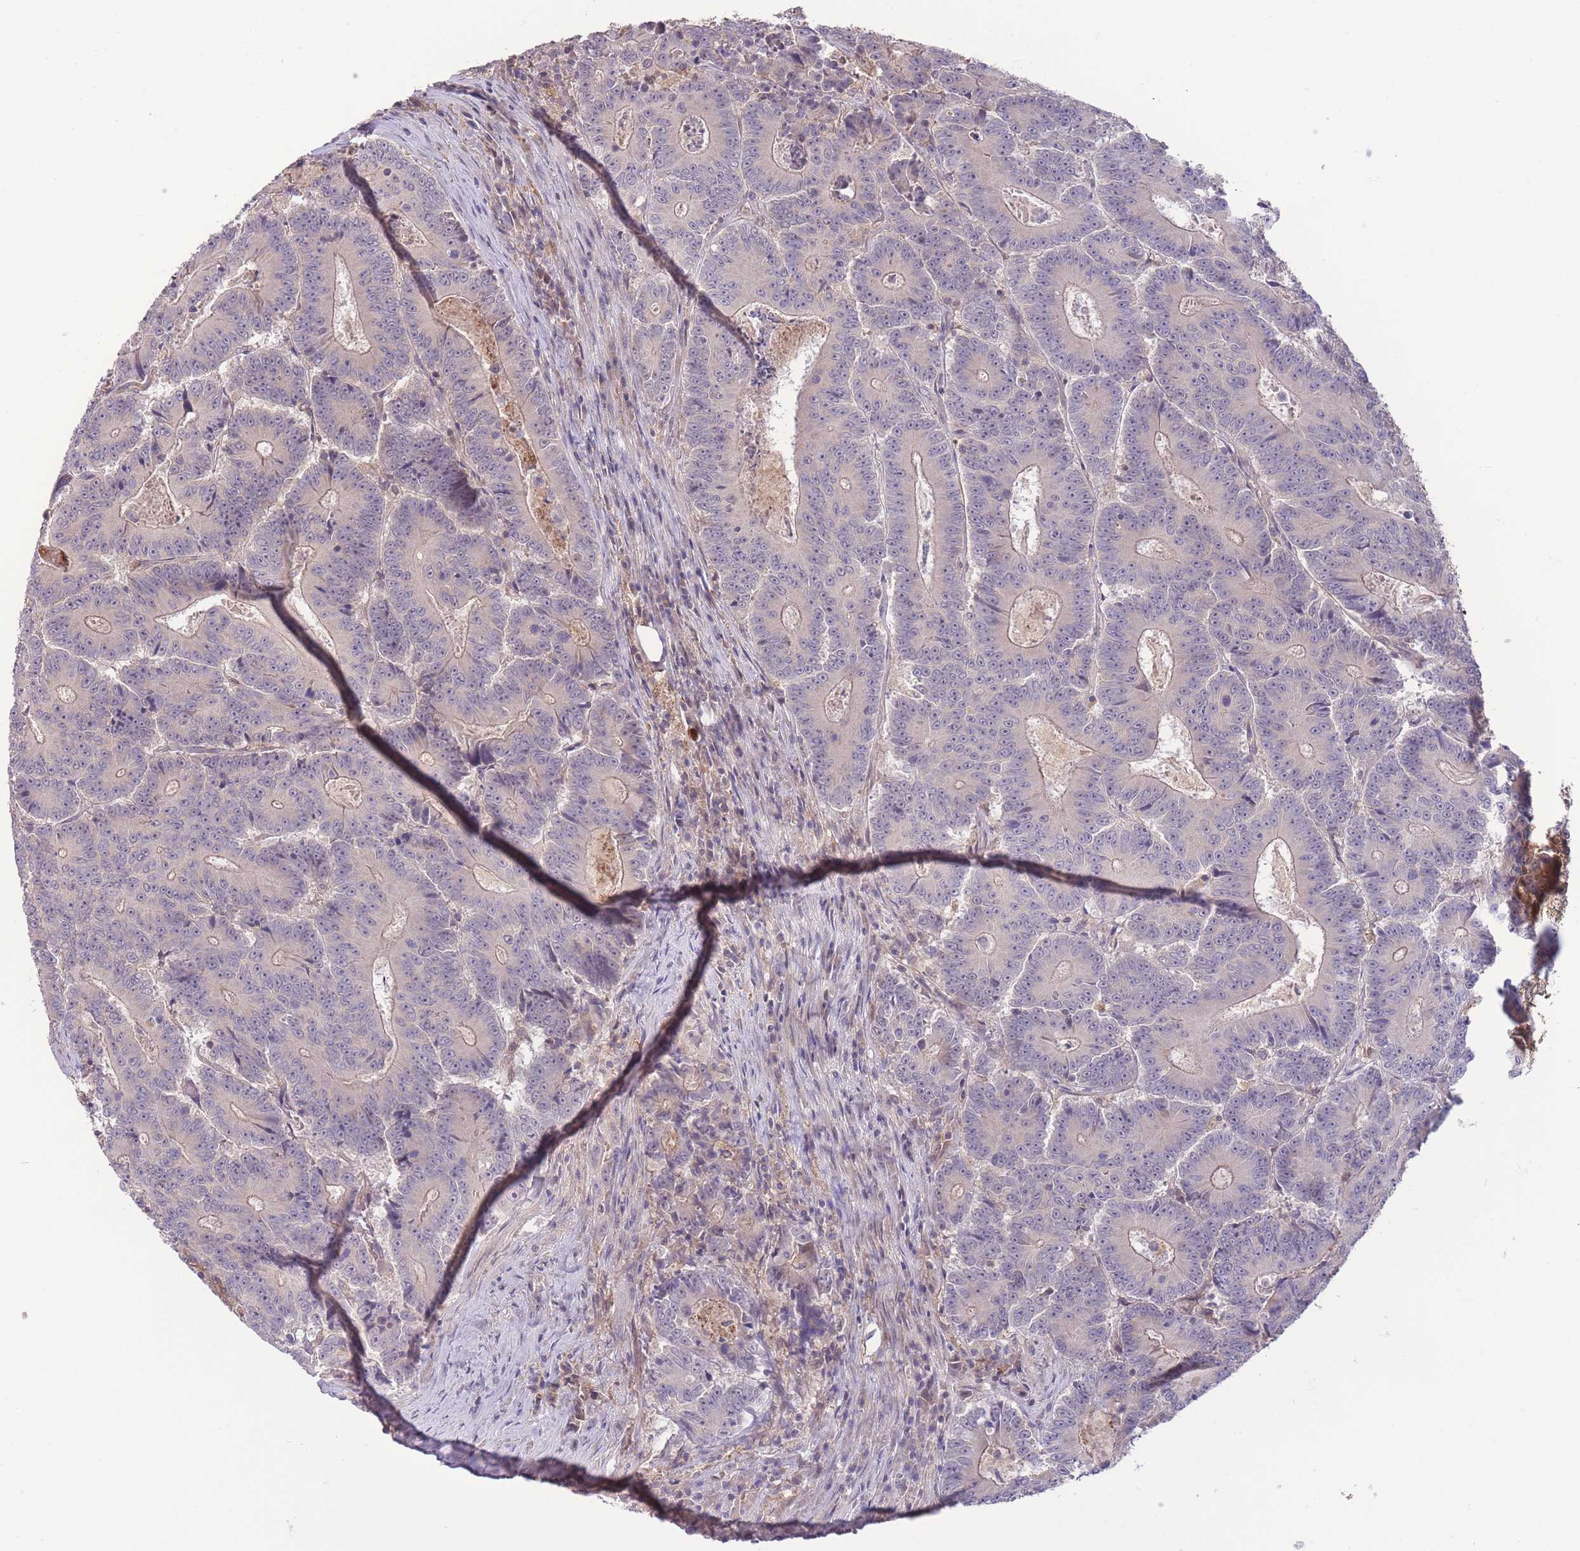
{"staining": {"intensity": "negative", "quantity": "none", "location": "none"}, "tissue": "colorectal cancer", "cell_type": "Tumor cells", "image_type": "cancer", "snomed": [{"axis": "morphology", "description": "Adenocarcinoma, NOS"}, {"axis": "topography", "description": "Colon"}], "caption": "An immunohistochemistry (IHC) photomicrograph of adenocarcinoma (colorectal) is shown. There is no staining in tumor cells of adenocarcinoma (colorectal).", "gene": "ZNF304", "patient": {"sex": "male", "age": 83}}